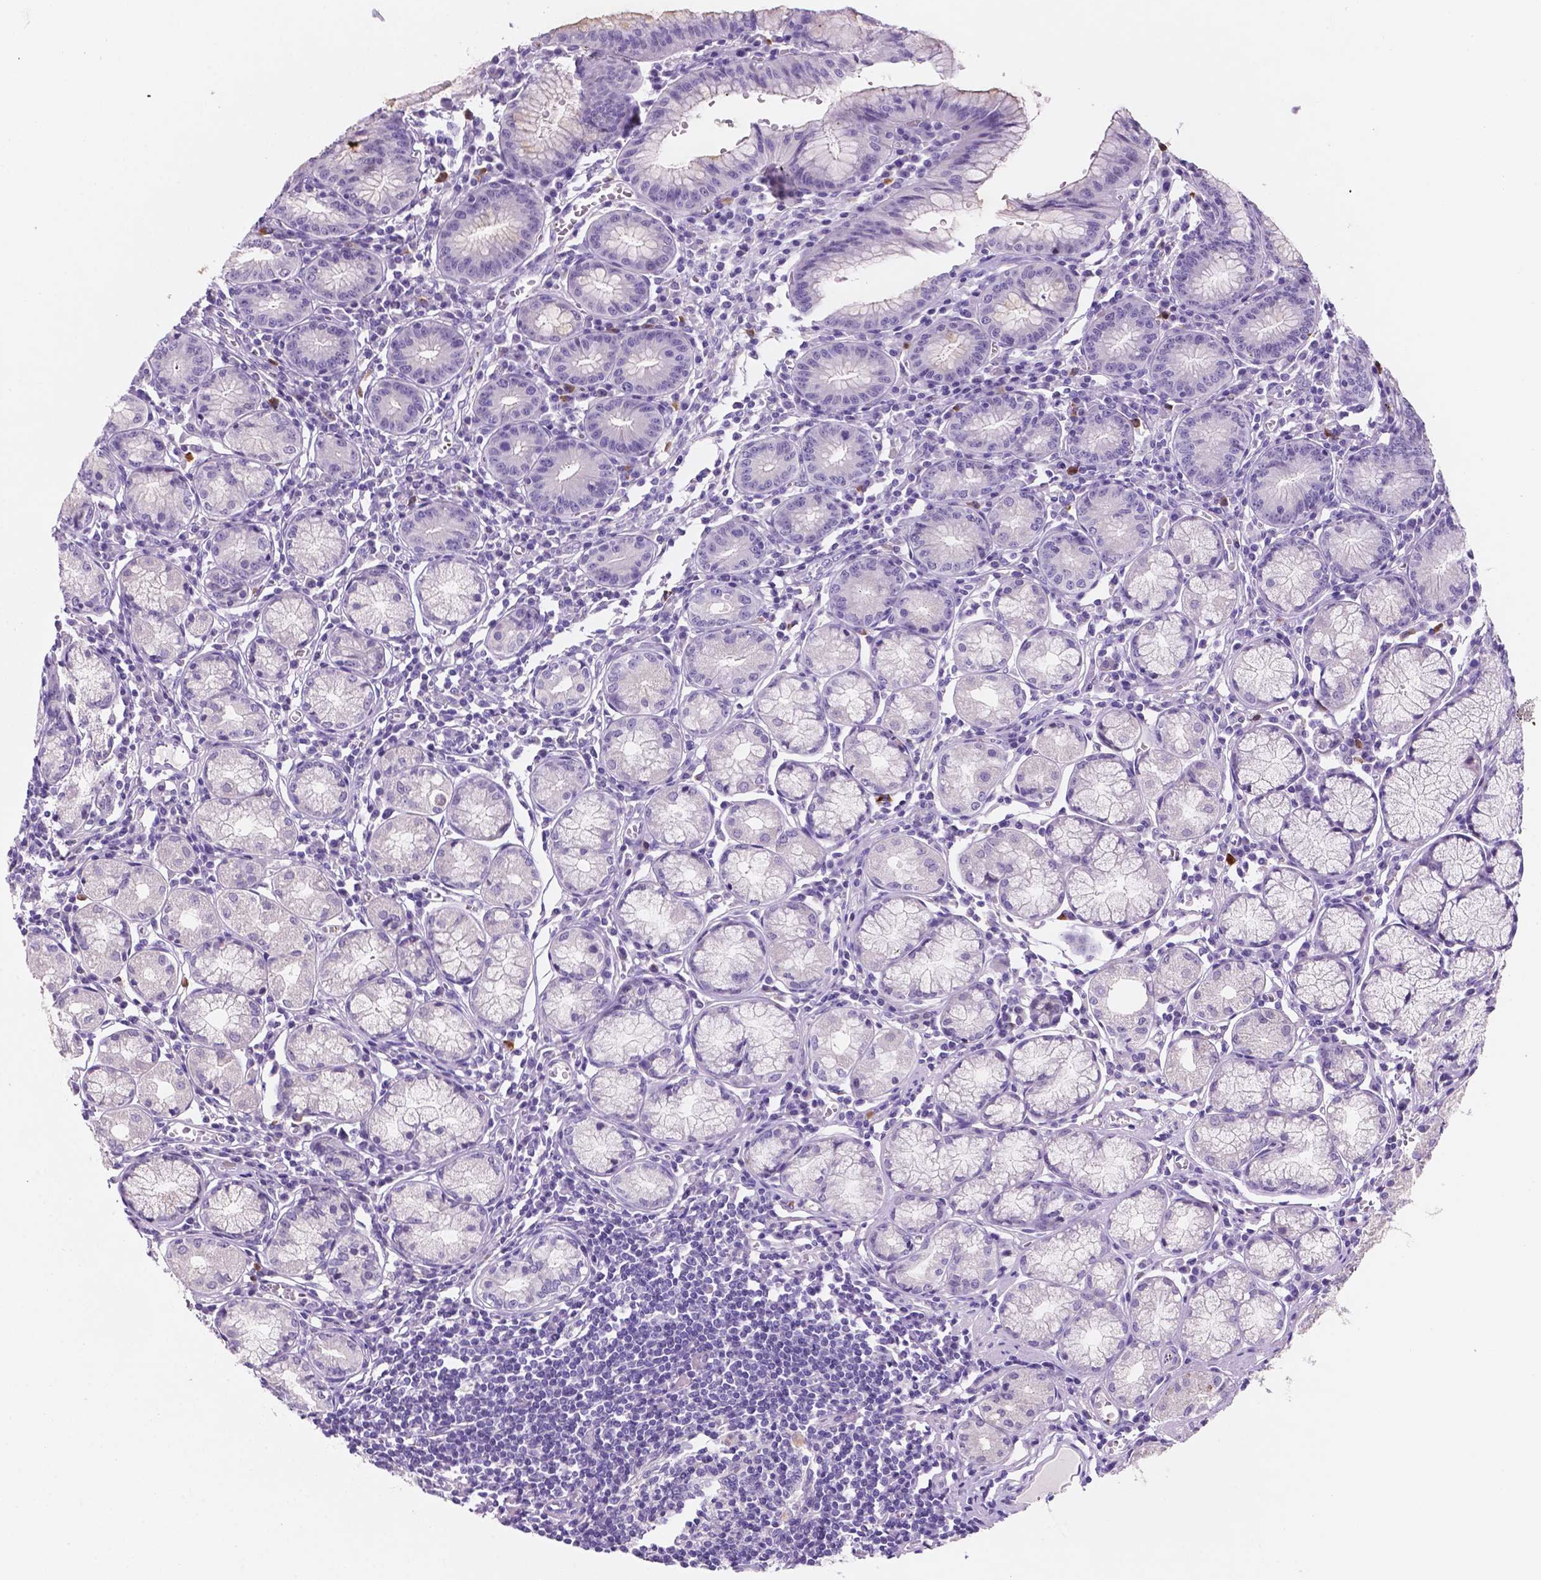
{"staining": {"intensity": "negative", "quantity": "none", "location": "none"}, "tissue": "stomach", "cell_type": "Glandular cells", "image_type": "normal", "snomed": [{"axis": "morphology", "description": "Normal tissue, NOS"}, {"axis": "topography", "description": "Stomach"}], "caption": "This is an immunohistochemistry (IHC) micrograph of normal human stomach. There is no positivity in glandular cells.", "gene": "EBLN2", "patient": {"sex": "male", "age": 55}}